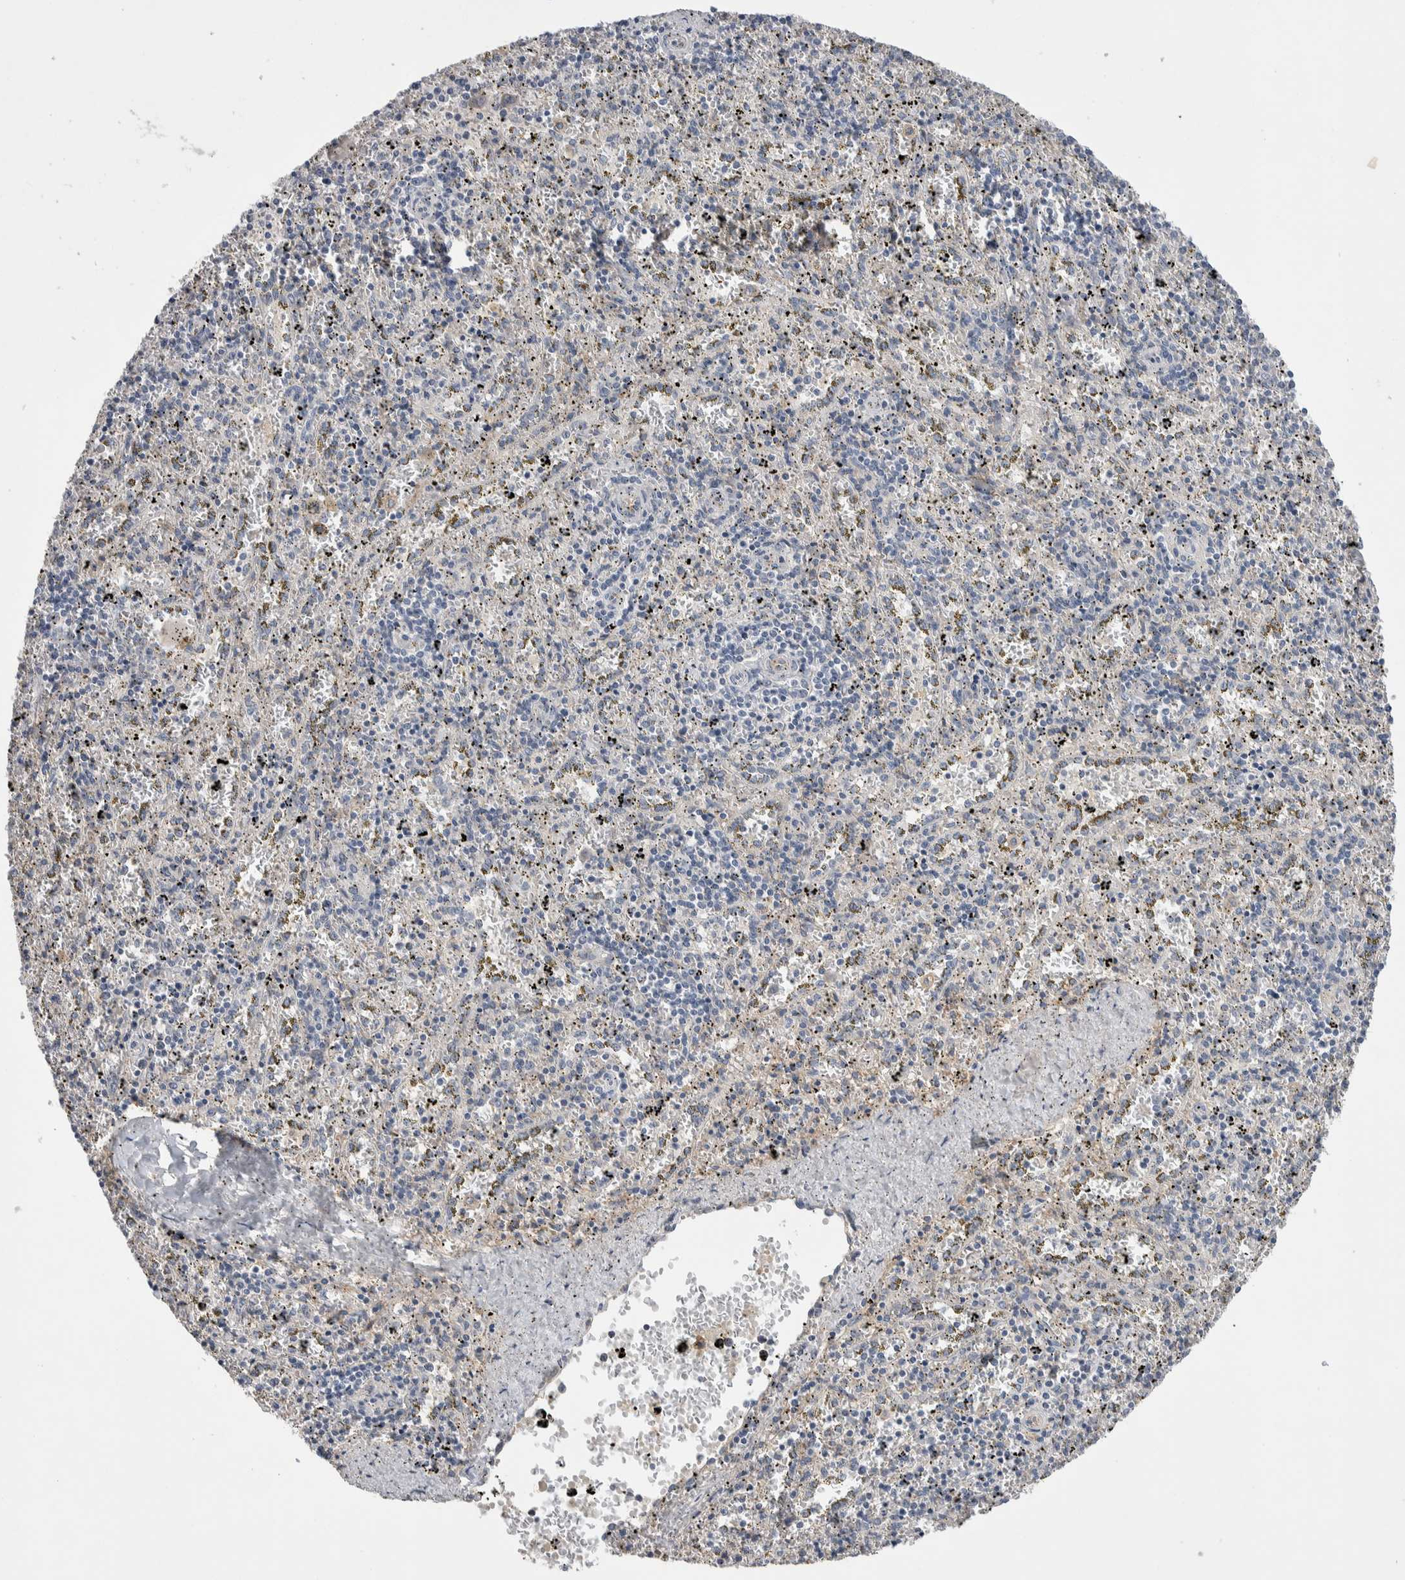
{"staining": {"intensity": "negative", "quantity": "none", "location": "none"}, "tissue": "spleen", "cell_type": "Cells in red pulp", "image_type": "normal", "snomed": [{"axis": "morphology", "description": "Normal tissue, NOS"}, {"axis": "topography", "description": "Spleen"}], "caption": "IHC of unremarkable spleen exhibits no positivity in cells in red pulp.", "gene": "CEP131", "patient": {"sex": "male", "age": 11}}